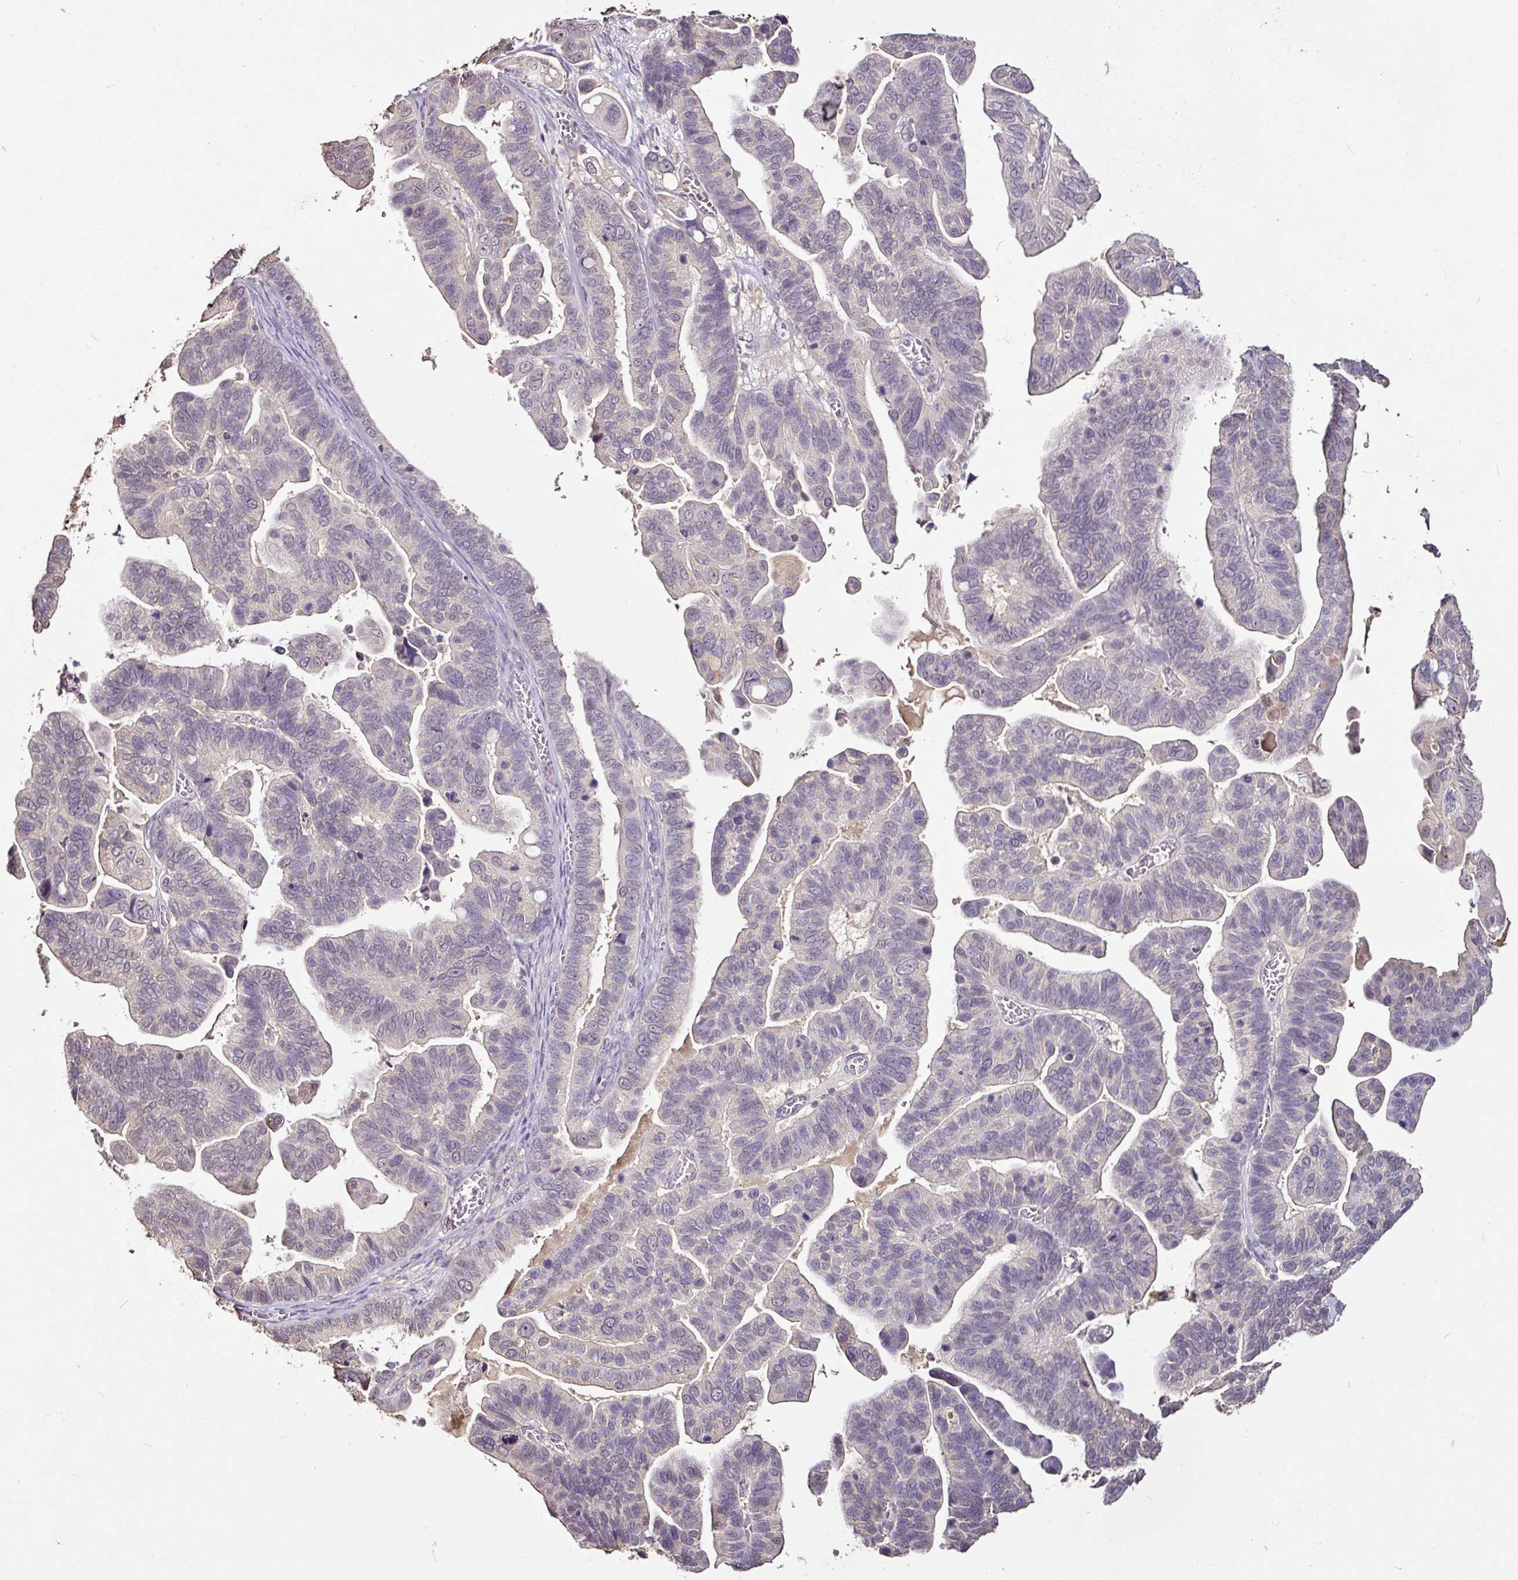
{"staining": {"intensity": "negative", "quantity": "none", "location": "none"}, "tissue": "ovarian cancer", "cell_type": "Tumor cells", "image_type": "cancer", "snomed": [{"axis": "morphology", "description": "Cystadenocarcinoma, serous, NOS"}, {"axis": "topography", "description": "Ovary"}], "caption": "Tumor cells are negative for protein expression in human ovarian serous cystadenocarcinoma.", "gene": "RPL38", "patient": {"sex": "female", "age": 56}}